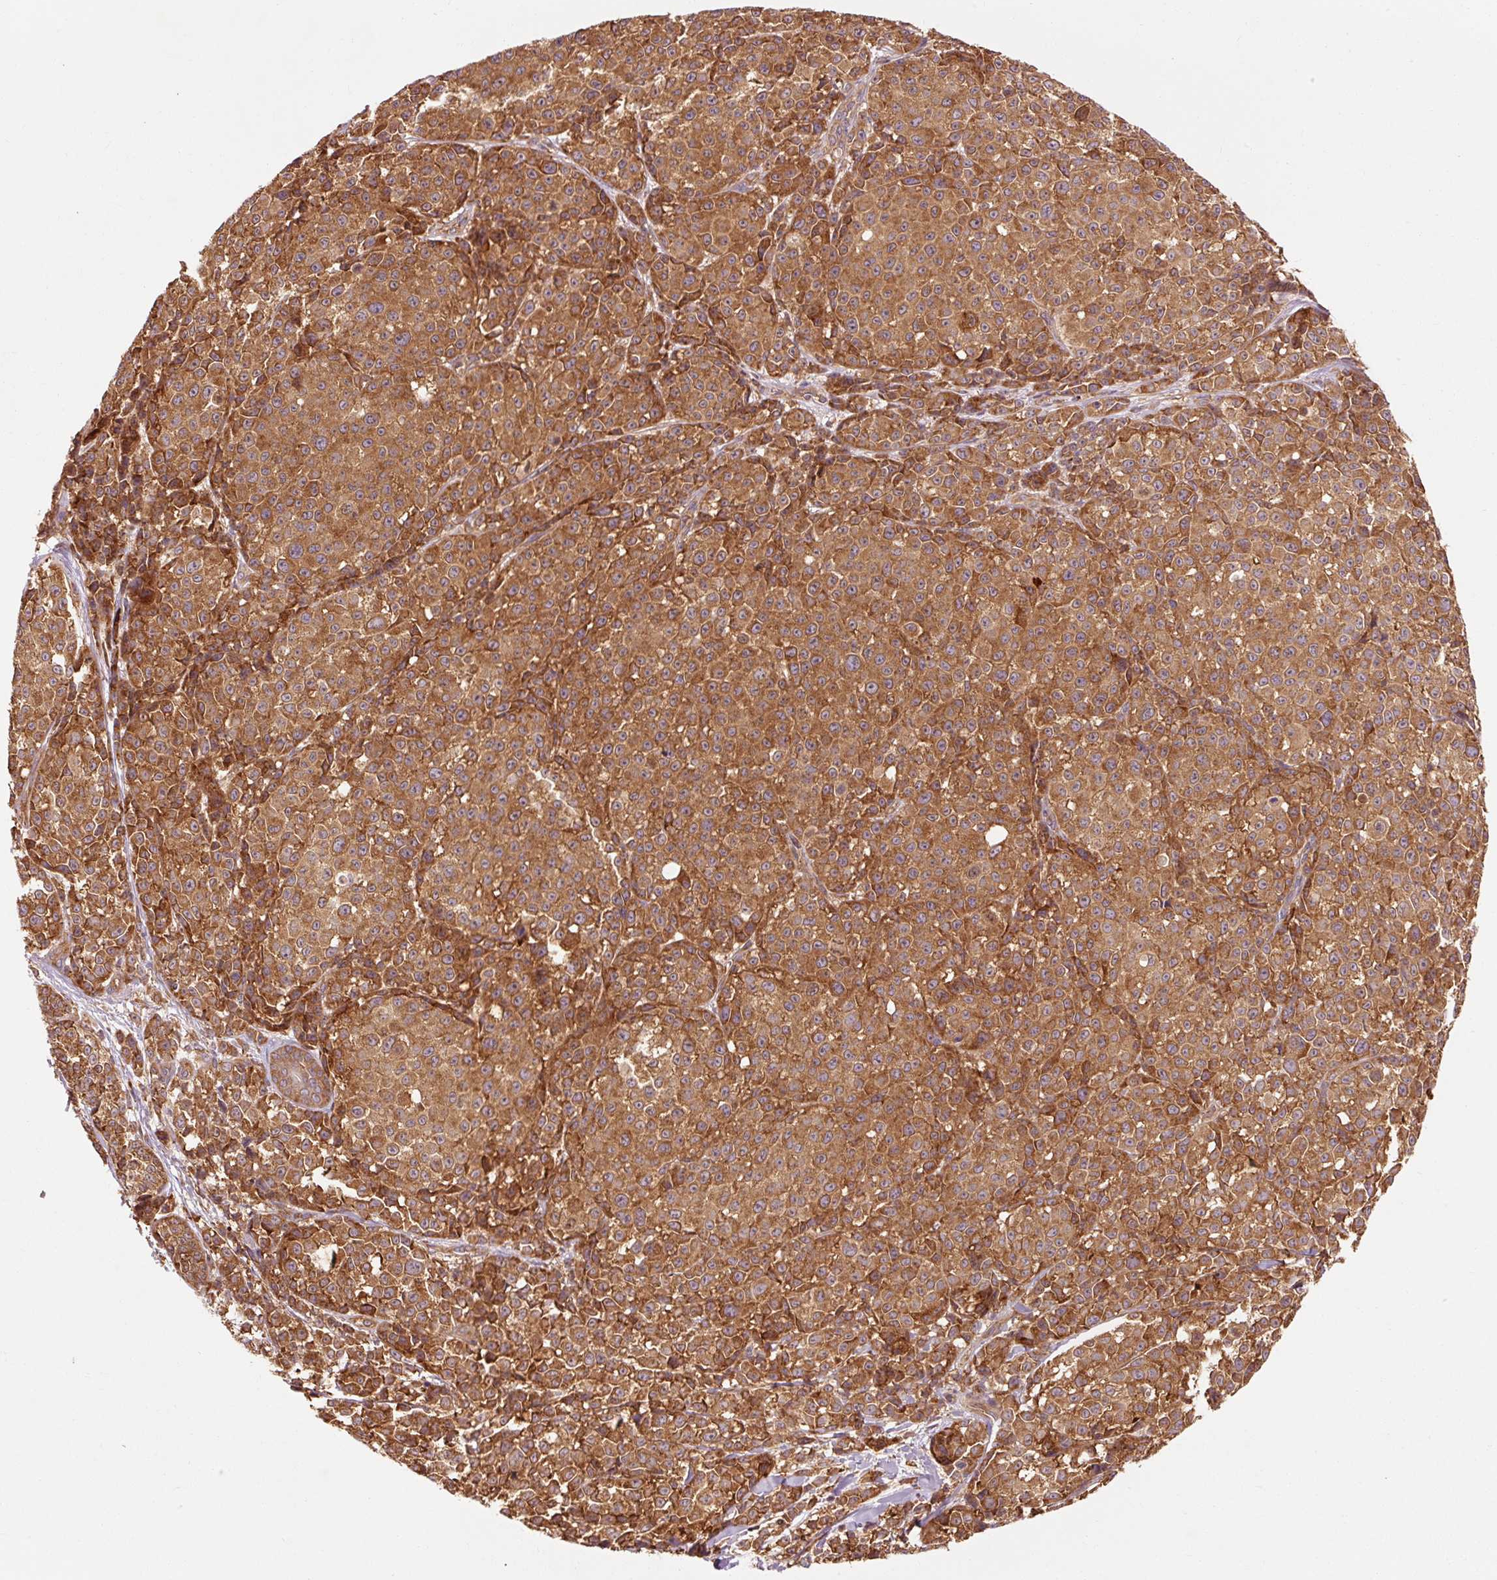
{"staining": {"intensity": "moderate", "quantity": ">75%", "location": "cytoplasmic/membranous"}, "tissue": "melanoma", "cell_type": "Tumor cells", "image_type": "cancer", "snomed": [{"axis": "morphology", "description": "Malignant melanoma, NOS"}, {"axis": "topography", "description": "Skin"}], "caption": "An IHC image of neoplastic tissue is shown. Protein staining in brown labels moderate cytoplasmic/membranous positivity in malignant melanoma within tumor cells.", "gene": "PDAP1", "patient": {"sex": "female", "age": 35}}